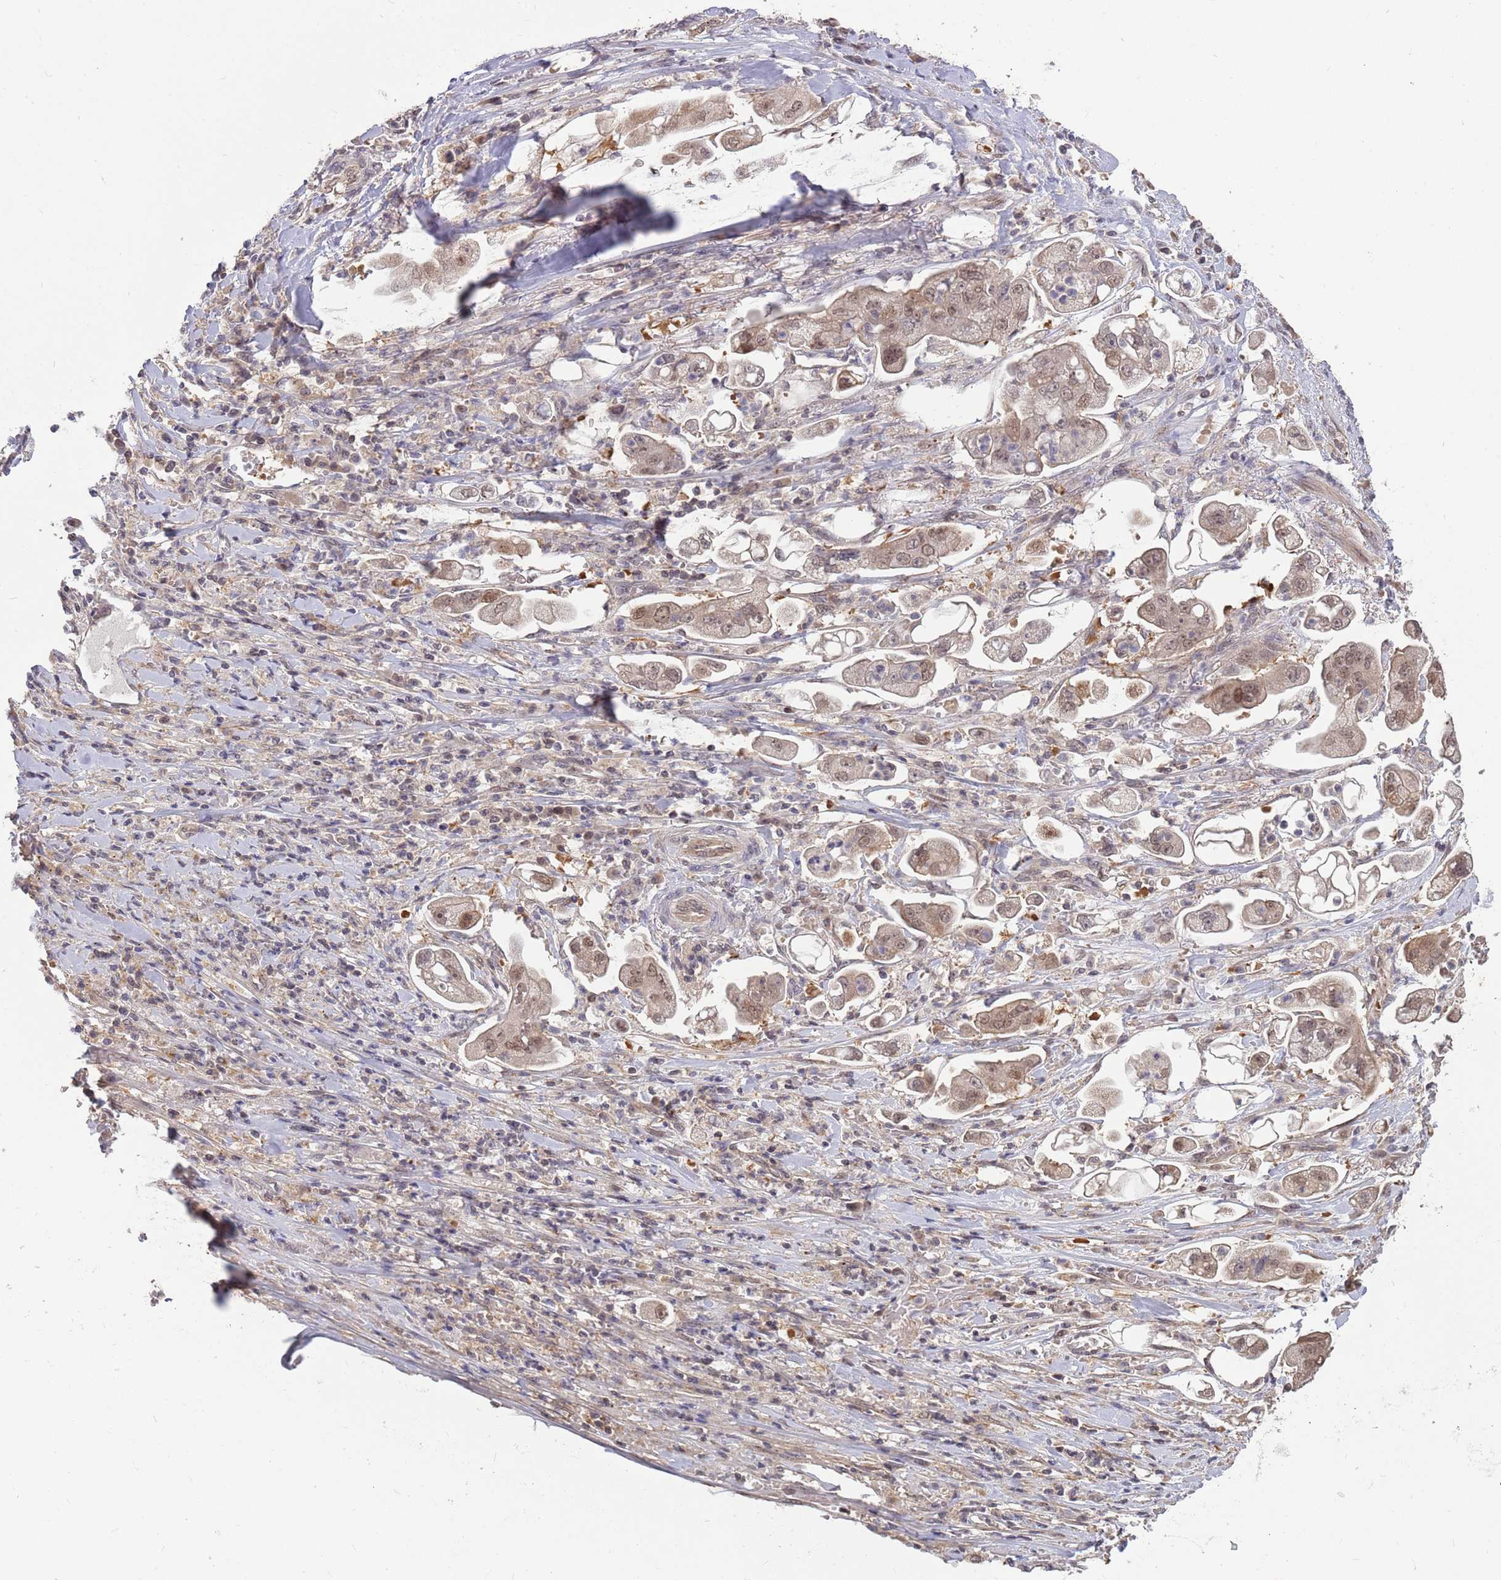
{"staining": {"intensity": "weak", "quantity": "25%-75%", "location": "cytoplasmic/membranous,nuclear"}, "tissue": "stomach cancer", "cell_type": "Tumor cells", "image_type": "cancer", "snomed": [{"axis": "morphology", "description": "Adenocarcinoma, NOS"}, {"axis": "topography", "description": "Stomach"}], "caption": "DAB (3,3'-diaminobenzidine) immunohistochemical staining of human stomach cancer (adenocarcinoma) displays weak cytoplasmic/membranous and nuclear protein expression in about 25%-75% of tumor cells. The staining is performed using DAB (3,3'-diaminobenzidine) brown chromogen to label protein expression. The nuclei are counter-stained blue using hematoxylin.", "gene": "SALL1", "patient": {"sex": "male", "age": 62}}